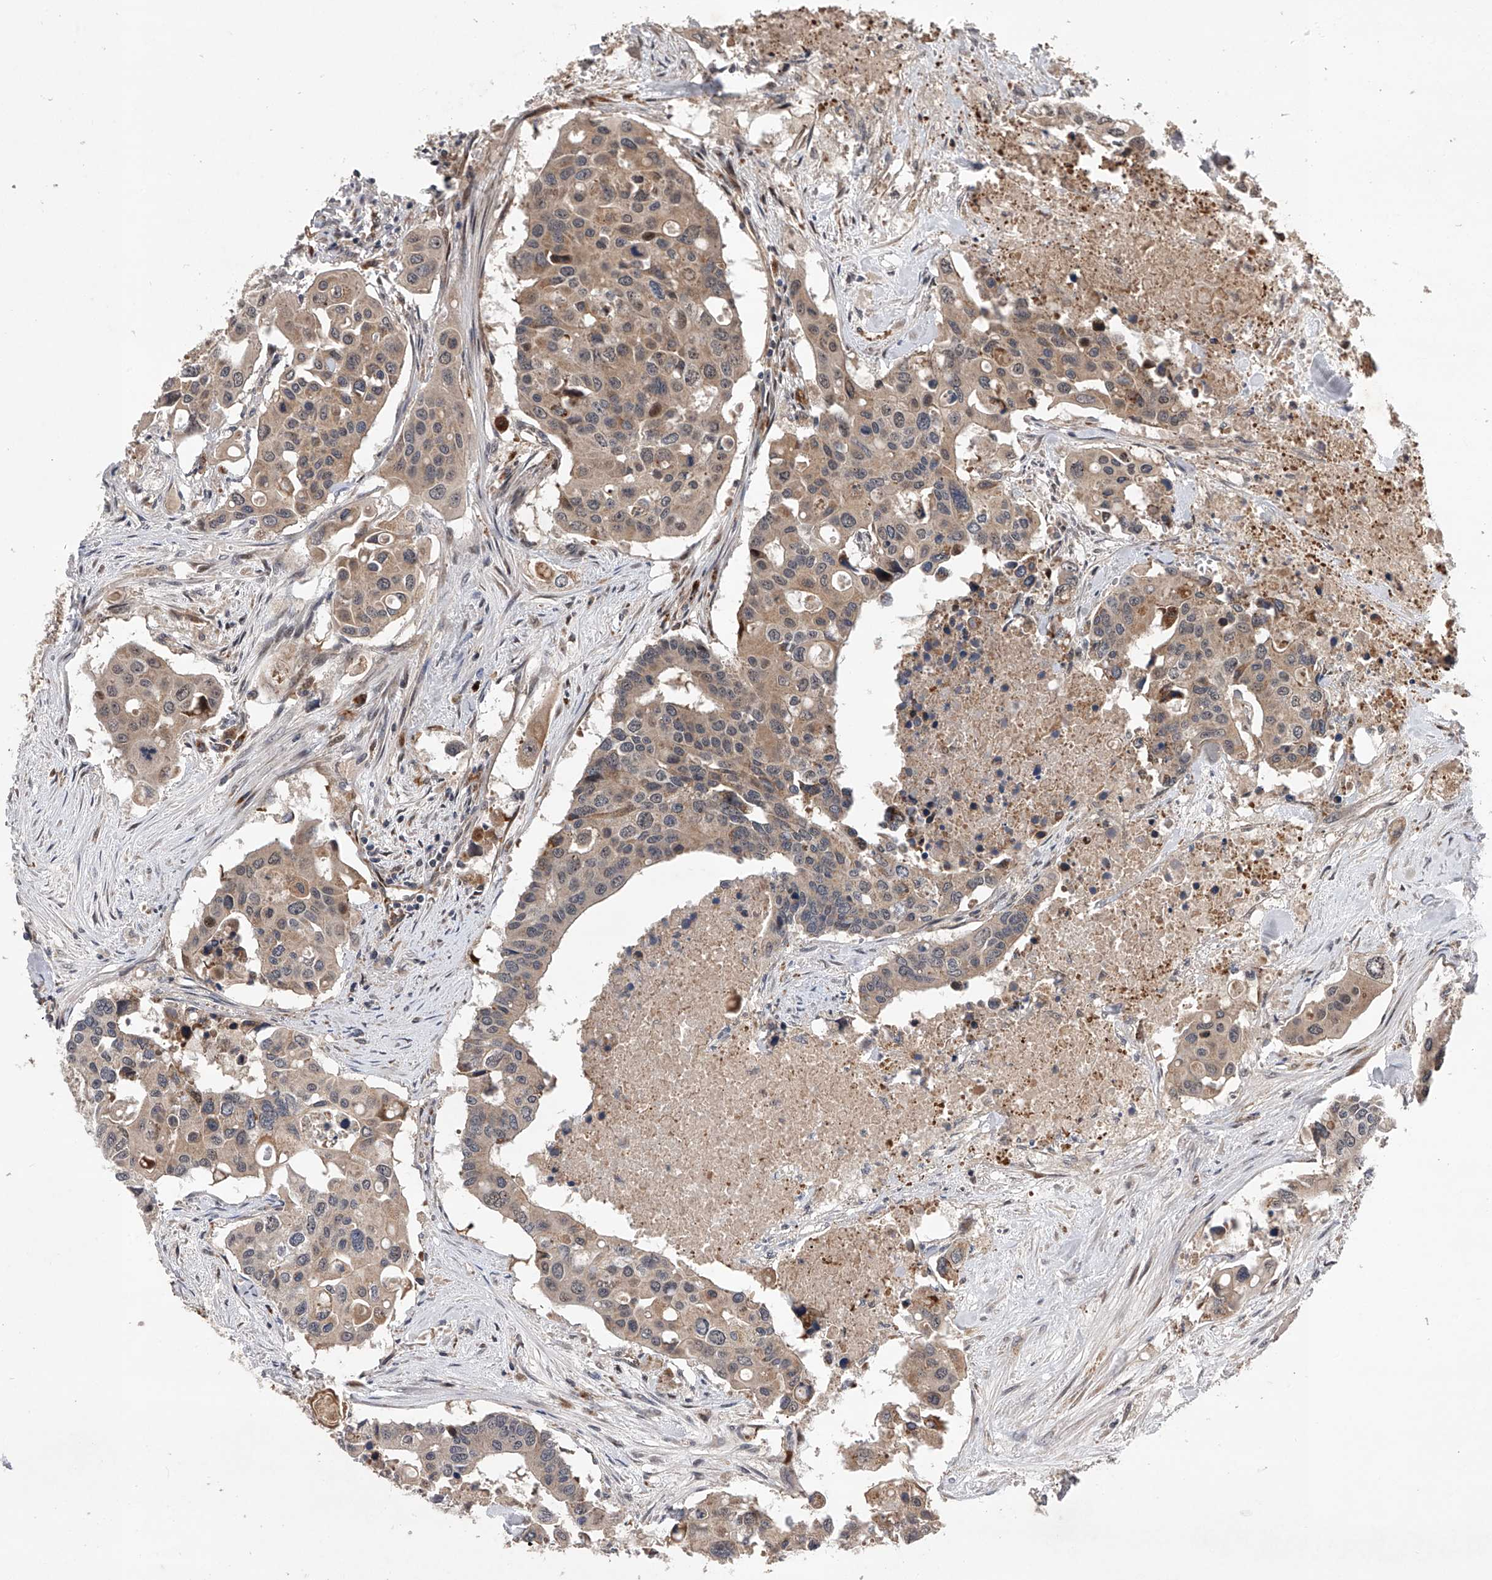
{"staining": {"intensity": "weak", "quantity": ">75%", "location": "cytoplasmic/membranous"}, "tissue": "colorectal cancer", "cell_type": "Tumor cells", "image_type": "cancer", "snomed": [{"axis": "morphology", "description": "Adenocarcinoma, NOS"}, {"axis": "topography", "description": "Colon"}], "caption": "Colorectal cancer stained for a protein demonstrates weak cytoplasmic/membranous positivity in tumor cells.", "gene": "MAP3K11", "patient": {"sex": "male", "age": 77}}